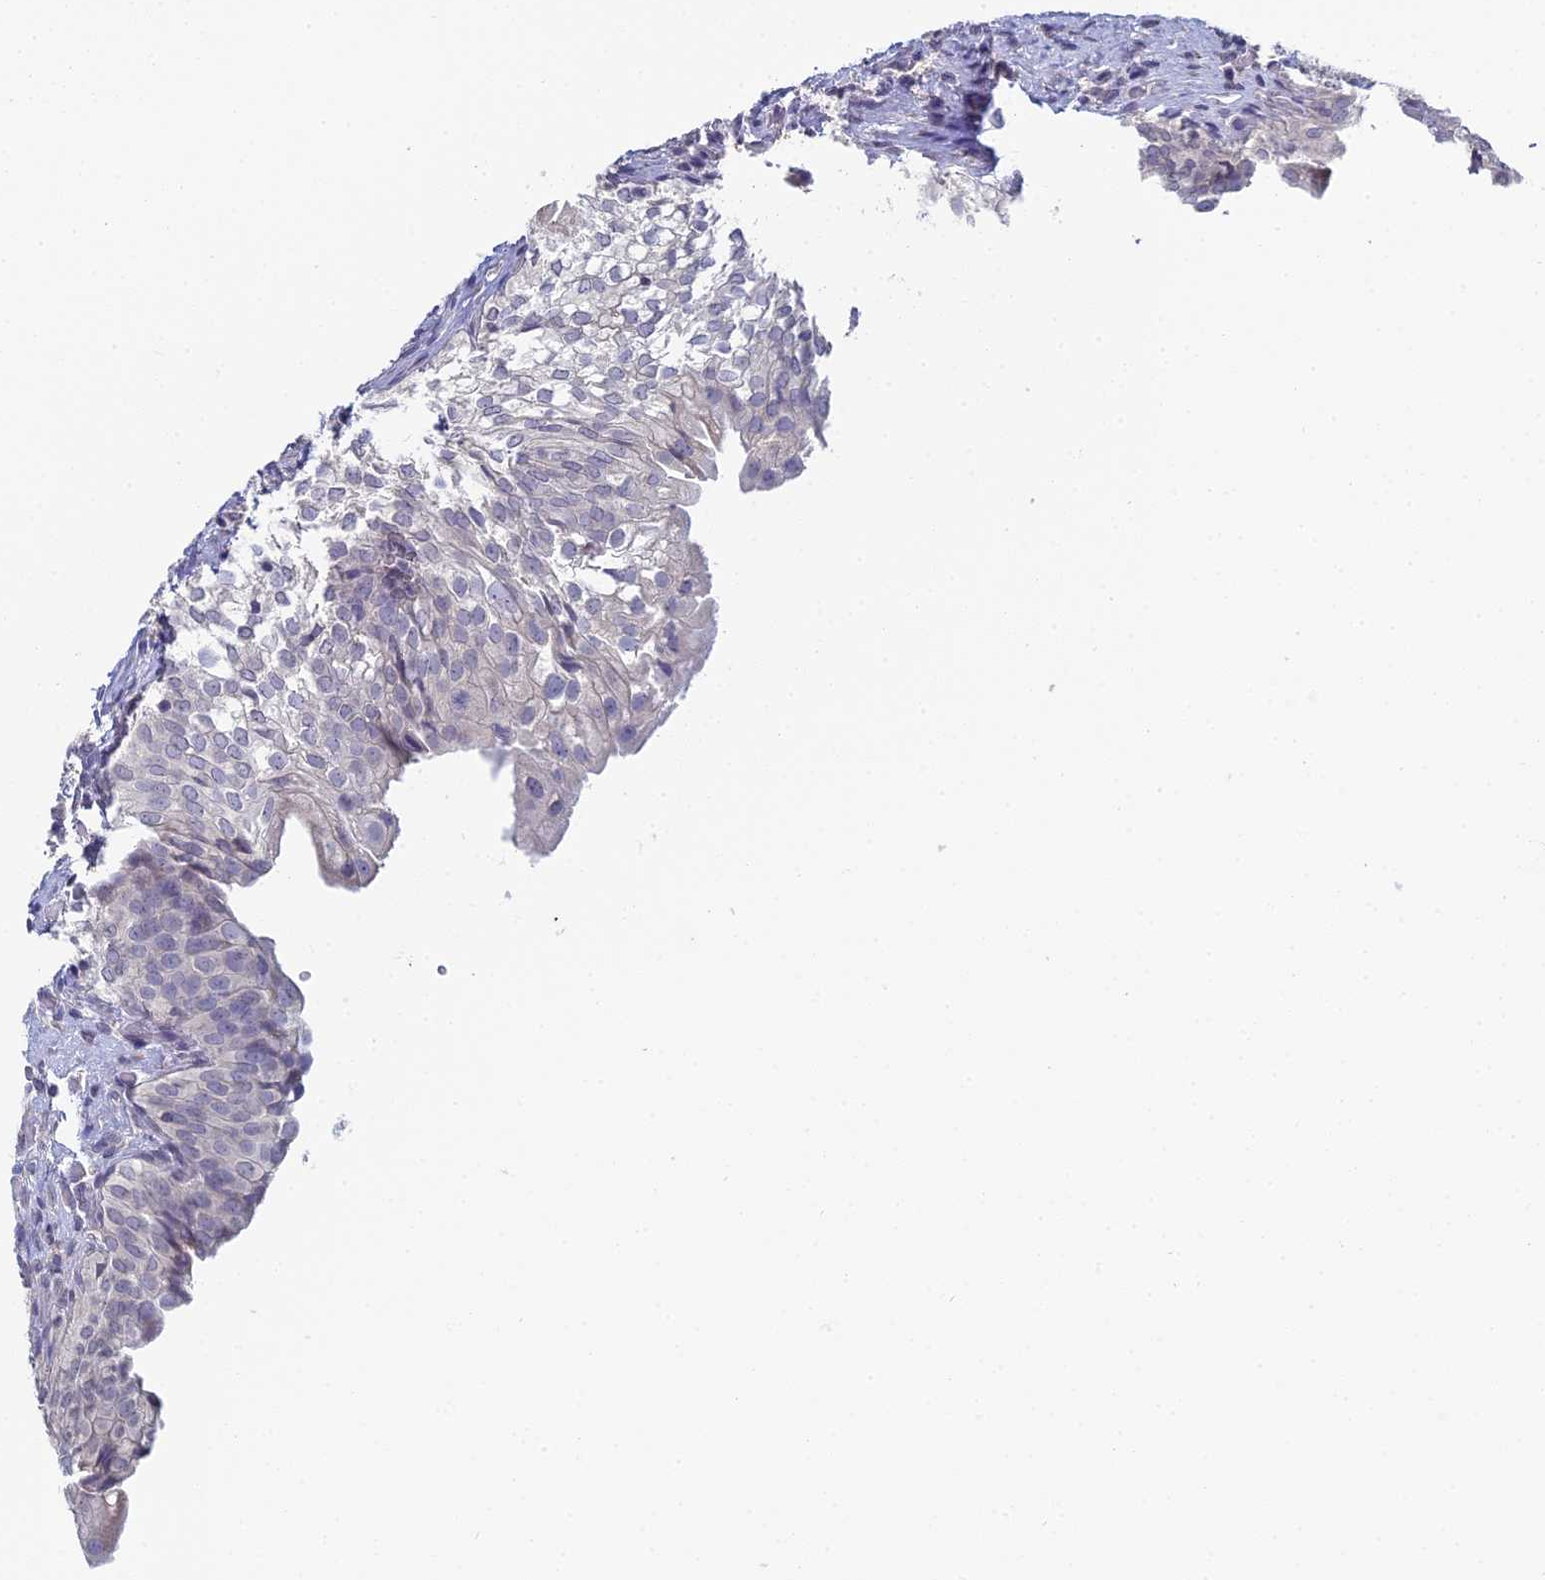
{"staining": {"intensity": "negative", "quantity": "none", "location": "none"}, "tissue": "urinary bladder", "cell_type": "Urothelial cells", "image_type": "normal", "snomed": [{"axis": "morphology", "description": "Normal tissue, NOS"}, {"axis": "topography", "description": "Urinary bladder"}], "caption": "Photomicrograph shows no protein positivity in urothelial cells of benign urinary bladder.", "gene": "PRR22", "patient": {"sex": "male", "age": 55}}